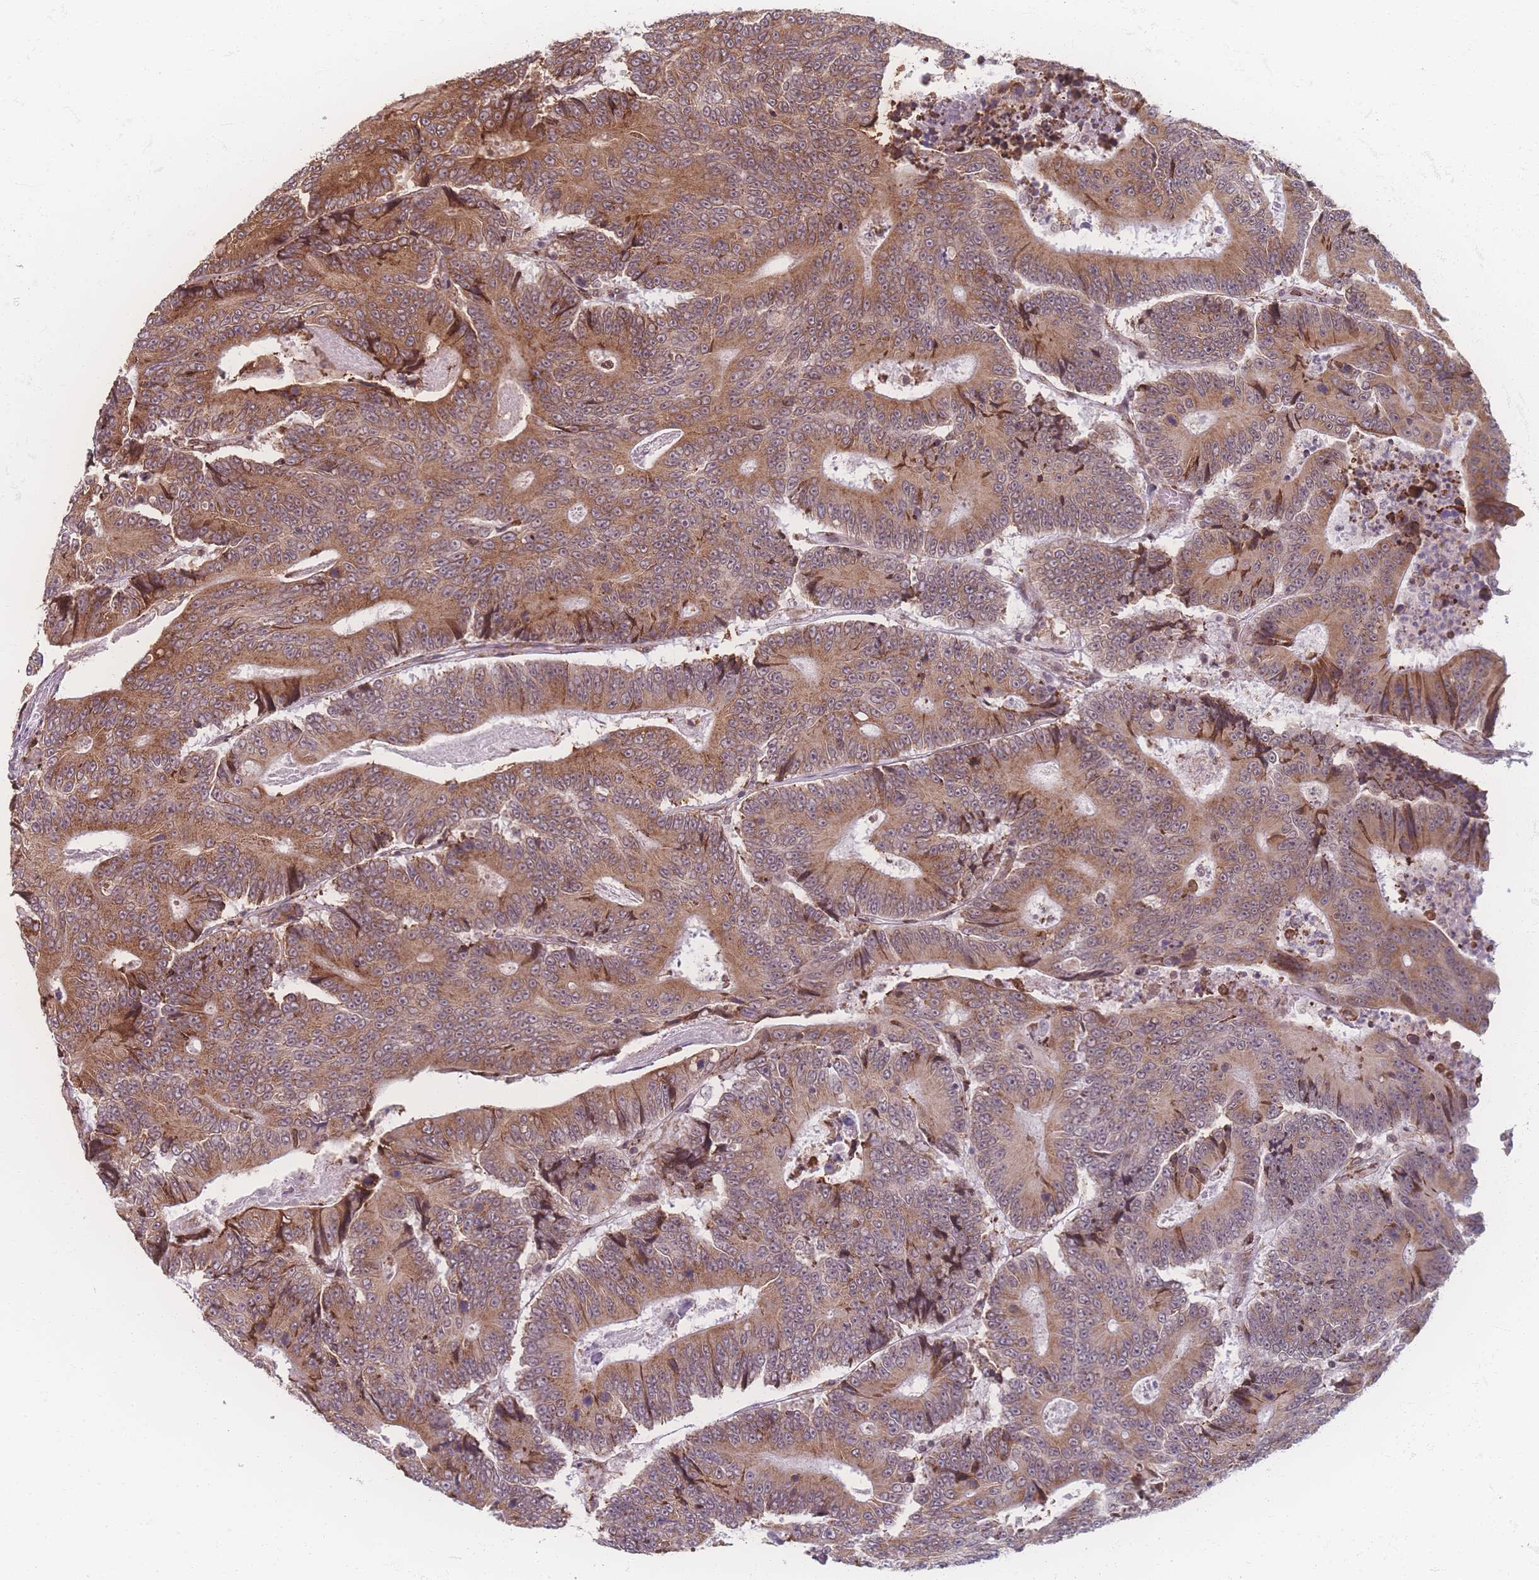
{"staining": {"intensity": "moderate", "quantity": ">75%", "location": "cytoplasmic/membranous"}, "tissue": "colorectal cancer", "cell_type": "Tumor cells", "image_type": "cancer", "snomed": [{"axis": "morphology", "description": "Adenocarcinoma, NOS"}, {"axis": "topography", "description": "Colon"}], "caption": "Immunohistochemistry (IHC) image of colorectal cancer (adenocarcinoma) stained for a protein (brown), which demonstrates medium levels of moderate cytoplasmic/membranous expression in about >75% of tumor cells.", "gene": "ZC3H13", "patient": {"sex": "male", "age": 83}}